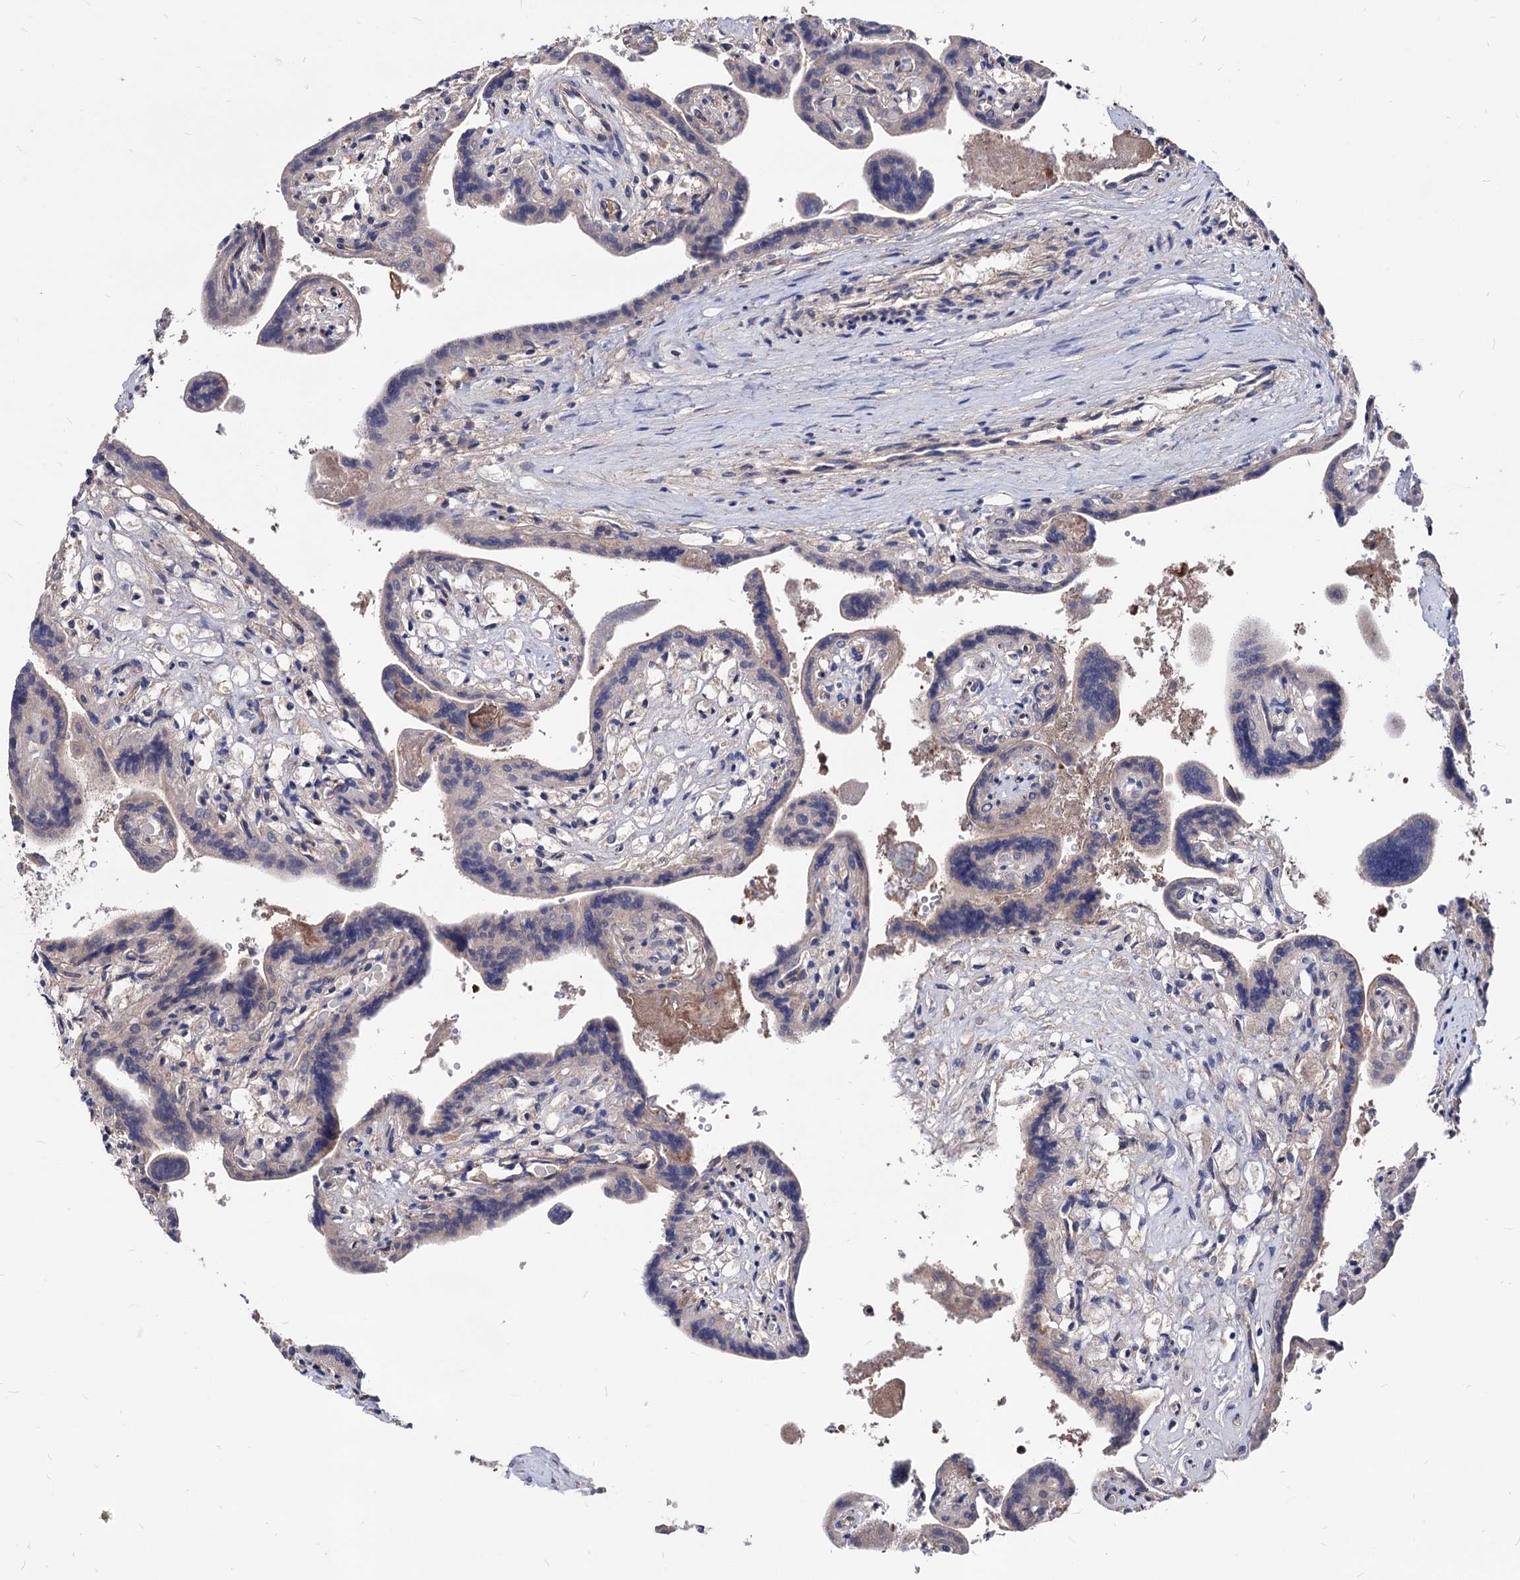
{"staining": {"intensity": "moderate", "quantity": "25%-75%", "location": "cytoplasmic/membranous,nuclear"}, "tissue": "placenta", "cell_type": "Trophoblastic cells", "image_type": "normal", "snomed": [{"axis": "morphology", "description": "Normal tissue, NOS"}, {"axis": "topography", "description": "Placenta"}], "caption": "Placenta stained with immunohistochemistry (IHC) reveals moderate cytoplasmic/membranous,nuclear positivity in approximately 25%-75% of trophoblastic cells.", "gene": "CPPED1", "patient": {"sex": "female", "age": 37}}